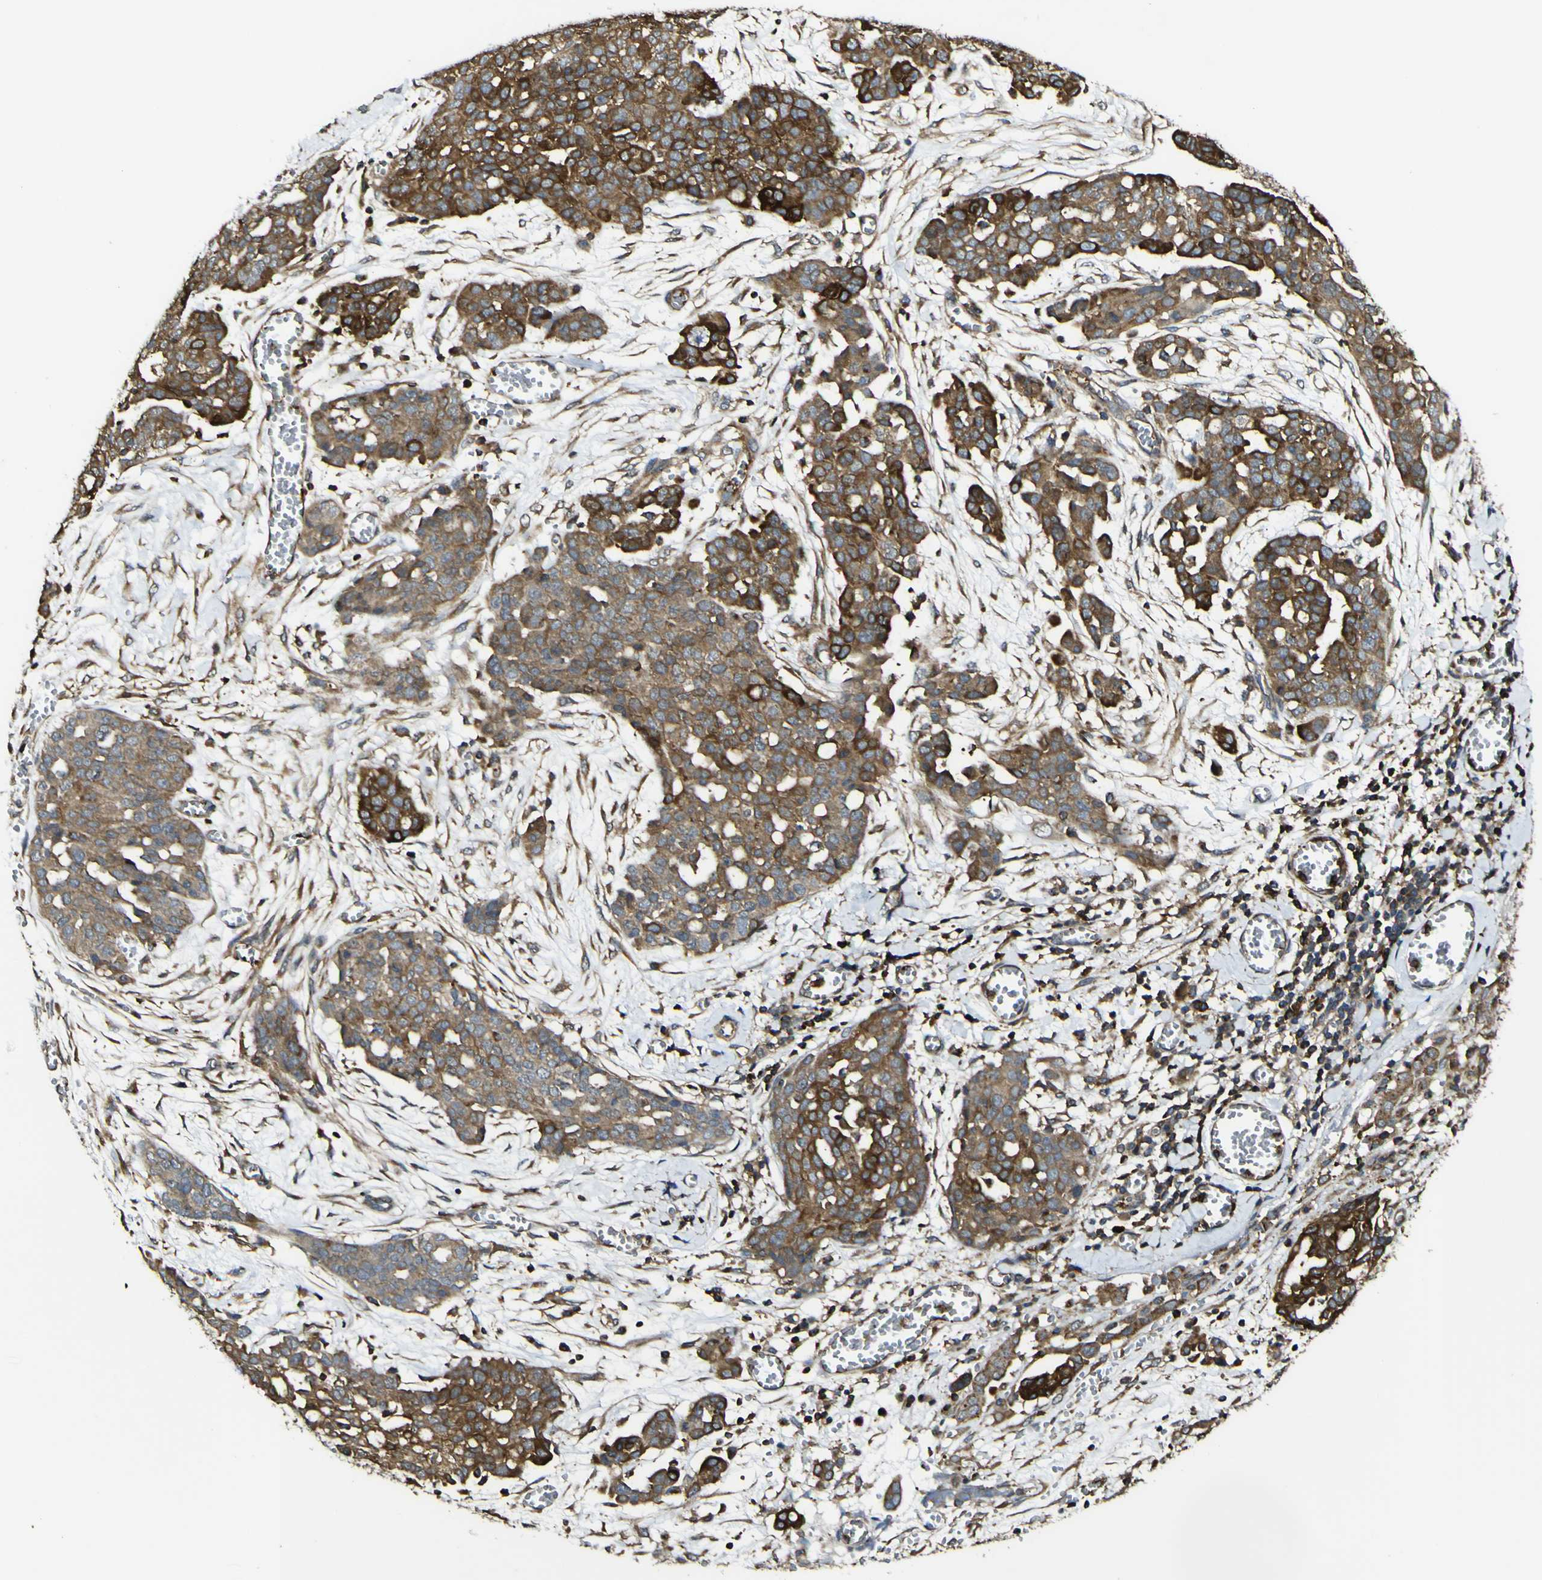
{"staining": {"intensity": "moderate", "quantity": ">75%", "location": "cytoplasmic/membranous"}, "tissue": "ovarian cancer", "cell_type": "Tumor cells", "image_type": "cancer", "snomed": [{"axis": "morphology", "description": "Cystadenocarcinoma, serous, NOS"}, {"axis": "topography", "description": "Soft tissue"}, {"axis": "topography", "description": "Ovary"}], "caption": "Approximately >75% of tumor cells in ovarian serous cystadenocarcinoma reveal moderate cytoplasmic/membranous protein staining as visualized by brown immunohistochemical staining.", "gene": "TNIK", "patient": {"sex": "female", "age": 57}}